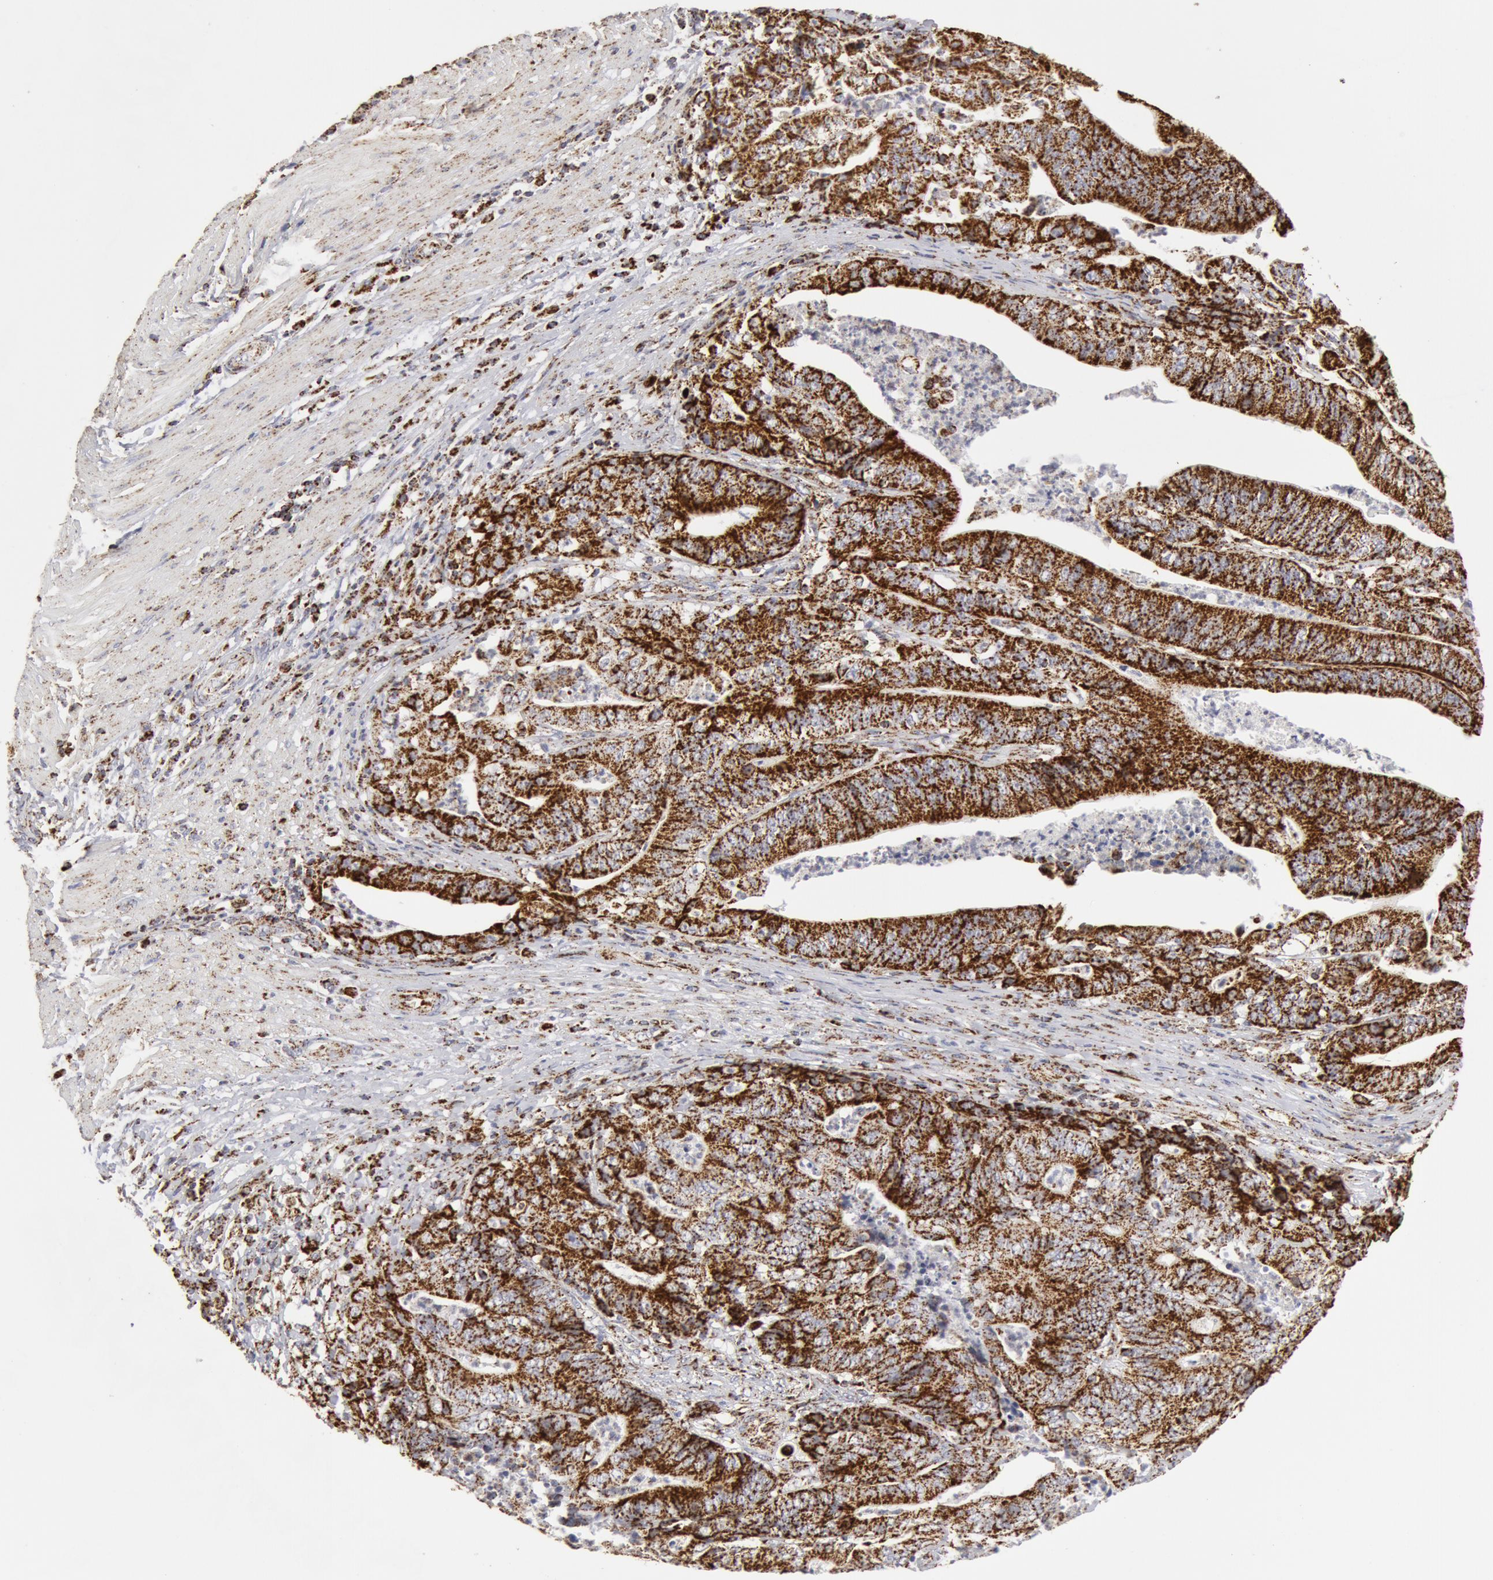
{"staining": {"intensity": "strong", "quantity": ">75%", "location": "cytoplasmic/membranous"}, "tissue": "stomach cancer", "cell_type": "Tumor cells", "image_type": "cancer", "snomed": [{"axis": "morphology", "description": "Adenocarcinoma, NOS"}, {"axis": "topography", "description": "Stomach, lower"}], "caption": "High-magnification brightfield microscopy of adenocarcinoma (stomach) stained with DAB (brown) and counterstained with hematoxylin (blue). tumor cells exhibit strong cytoplasmic/membranous staining is present in about>75% of cells.", "gene": "ATP5F1B", "patient": {"sex": "female", "age": 86}}